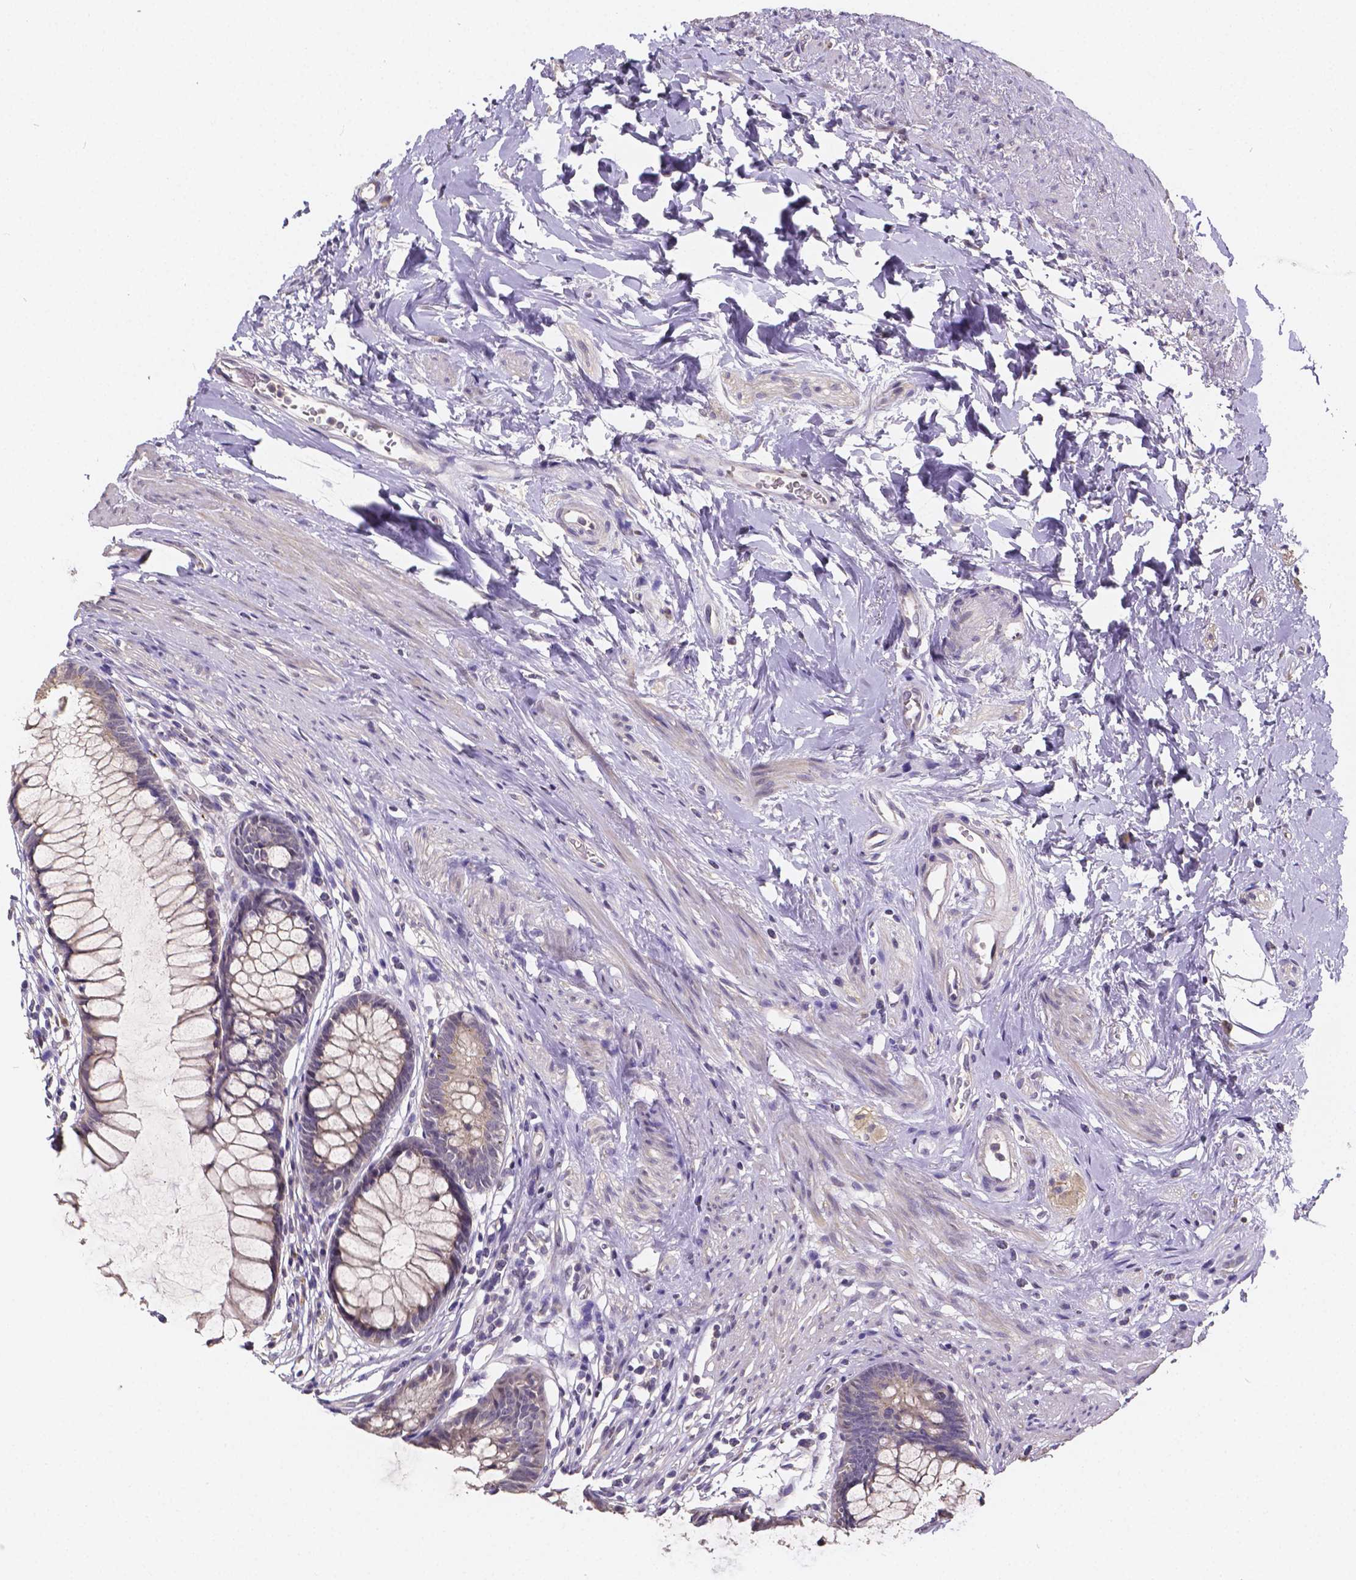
{"staining": {"intensity": "weak", "quantity": "<25%", "location": "cytoplasmic/membranous"}, "tissue": "rectum", "cell_type": "Glandular cells", "image_type": "normal", "snomed": [{"axis": "morphology", "description": "Normal tissue, NOS"}, {"axis": "topography", "description": "Smooth muscle"}, {"axis": "topography", "description": "Rectum"}], "caption": "The image shows no staining of glandular cells in normal rectum. (DAB (3,3'-diaminobenzidine) IHC visualized using brightfield microscopy, high magnification).", "gene": "CTNNA2", "patient": {"sex": "male", "age": 53}}